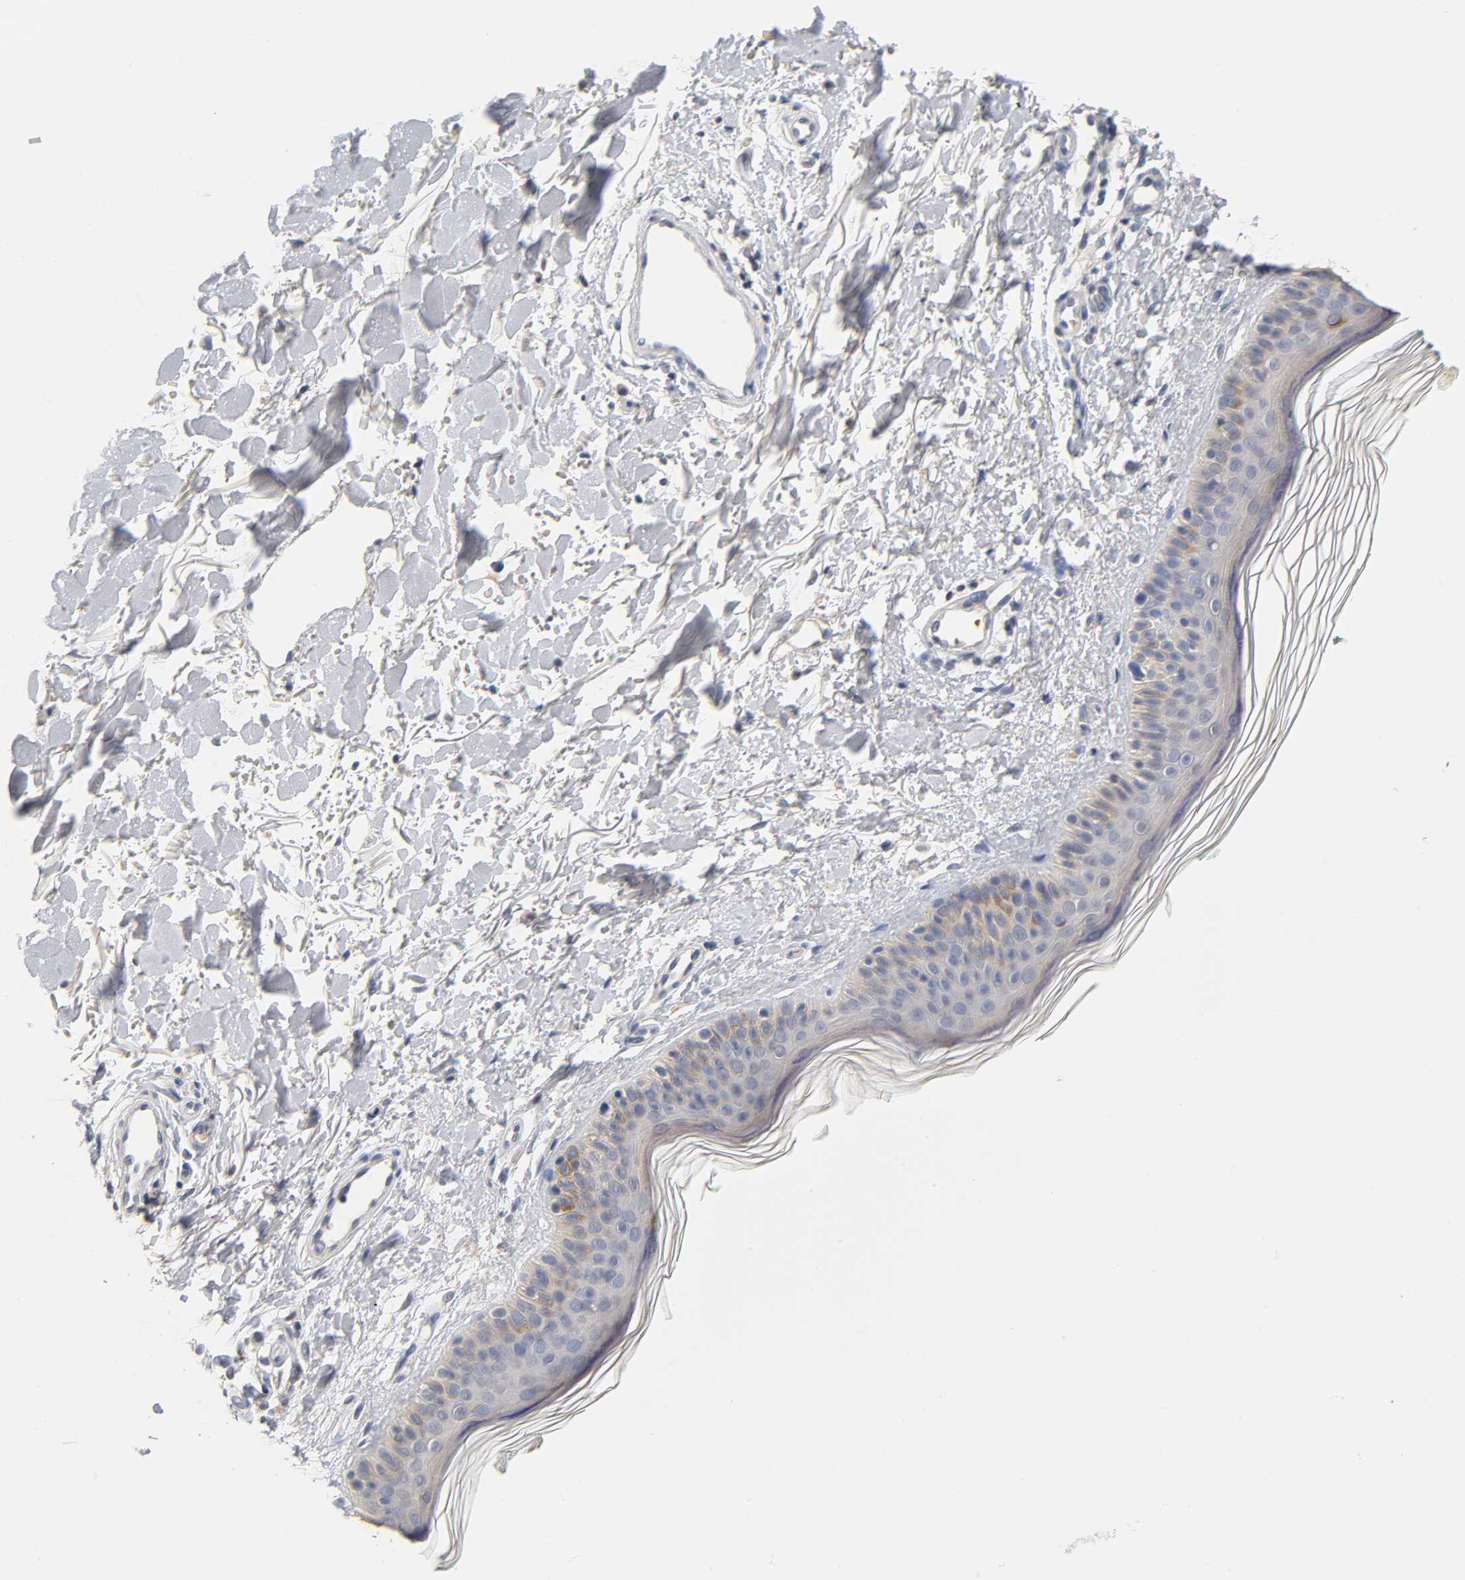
{"staining": {"intensity": "negative", "quantity": "none", "location": "none"}, "tissue": "skin", "cell_type": "Fibroblasts", "image_type": "normal", "snomed": [{"axis": "morphology", "description": "Normal tissue, NOS"}, {"axis": "topography", "description": "Skin"}], "caption": "This is a micrograph of immunohistochemistry staining of unremarkable skin, which shows no expression in fibroblasts.", "gene": "OVOL1", "patient": {"sex": "male", "age": 71}}